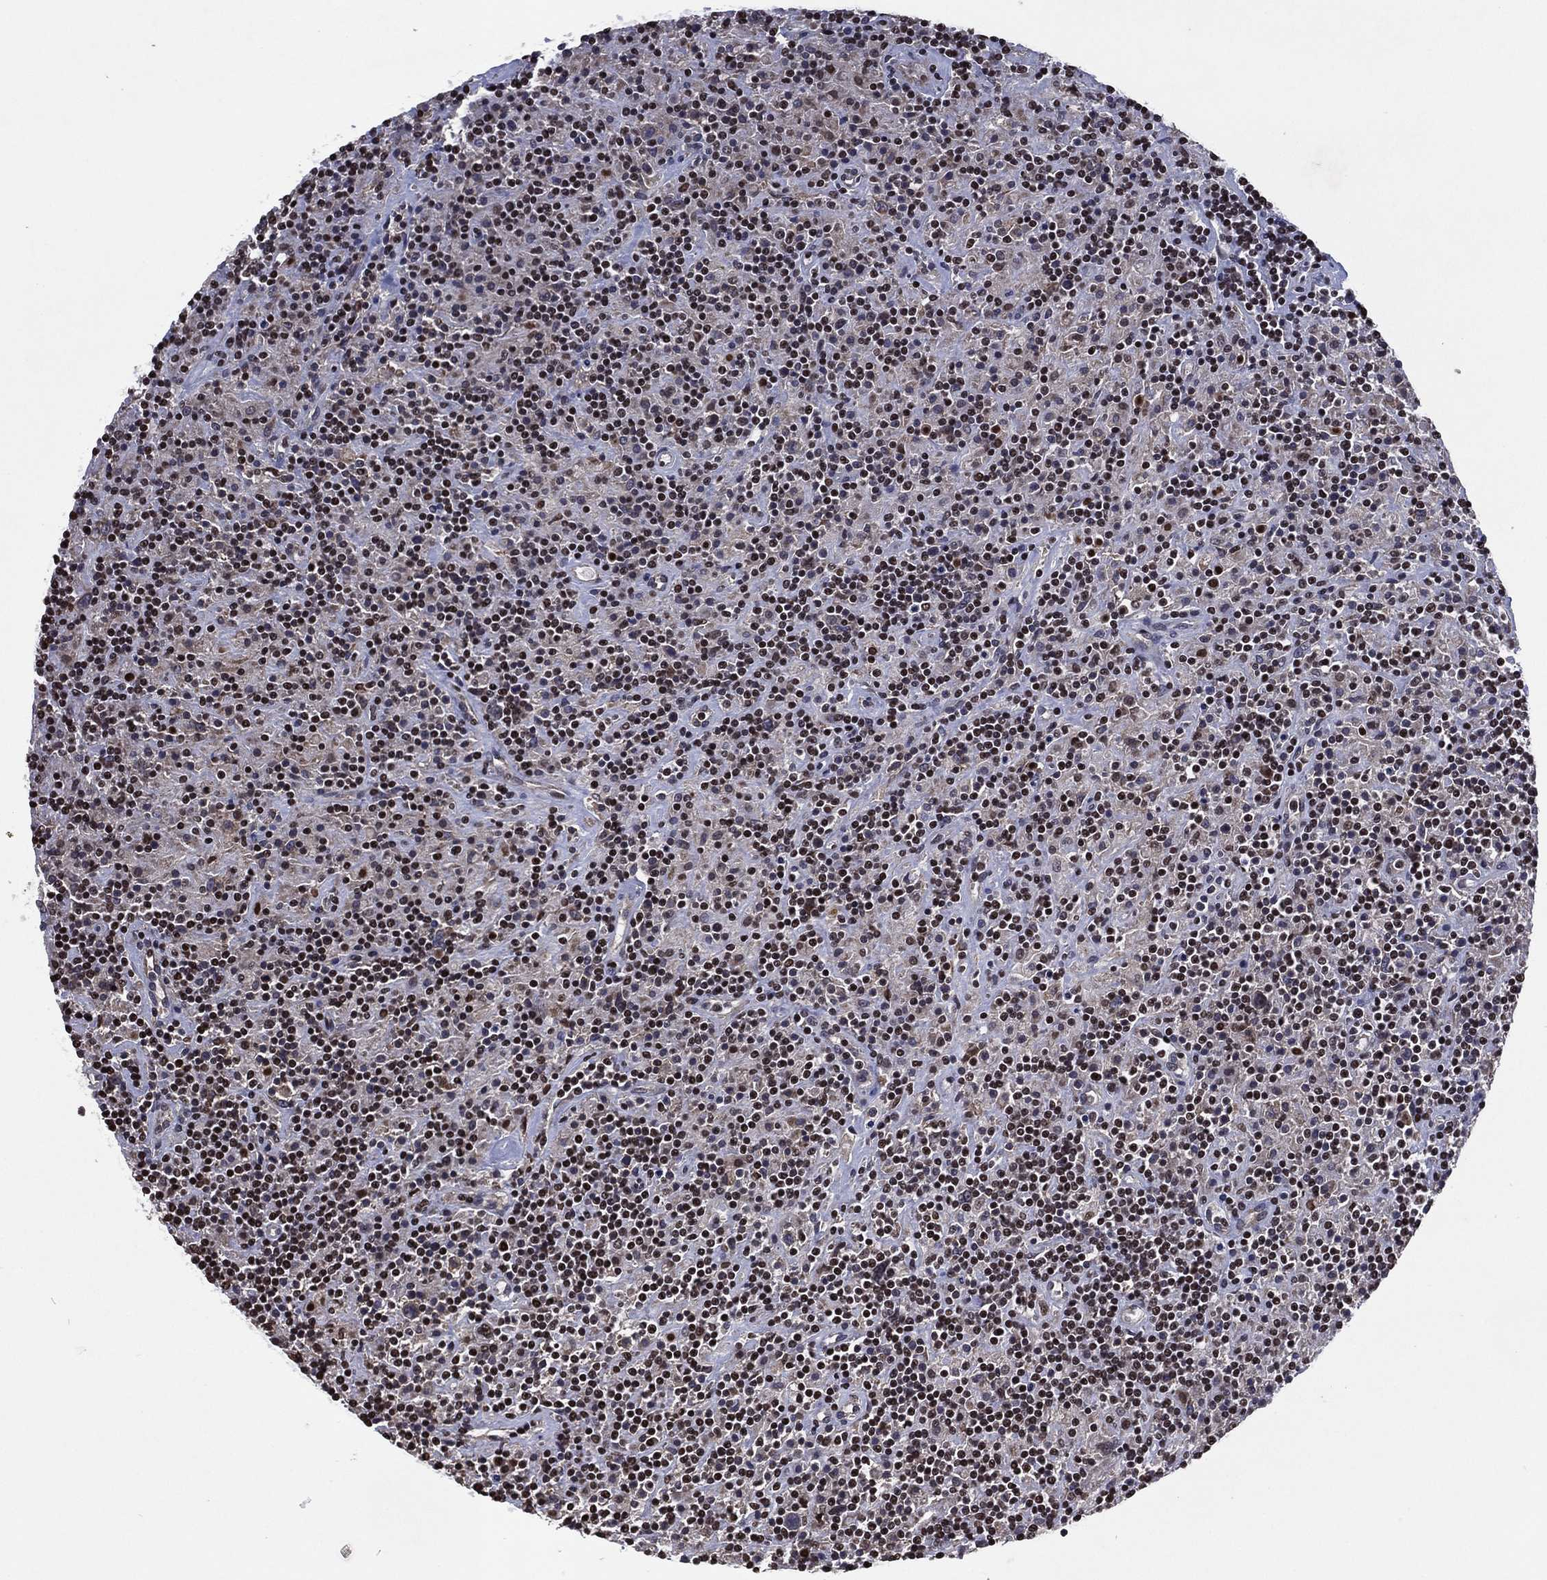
{"staining": {"intensity": "moderate", "quantity": "<25%", "location": "nuclear"}, "tissue": "lymphoma", "cell_type": "Tumor cells", "image_type": "cancer", "snomed": [{"axis": "morphology", "description": "Hodgkin's disease, NOS"}, {"axis": "topography", "description": "Lymph node"}], "caption": "The image displays immunohistochemical staining of Hodgkin's disease. There is moderate nuclear staining is seen in approximately <25% of tumor cells.", "gene": "ZBTB42", "patient": {"sex": "male", "age": 70}}